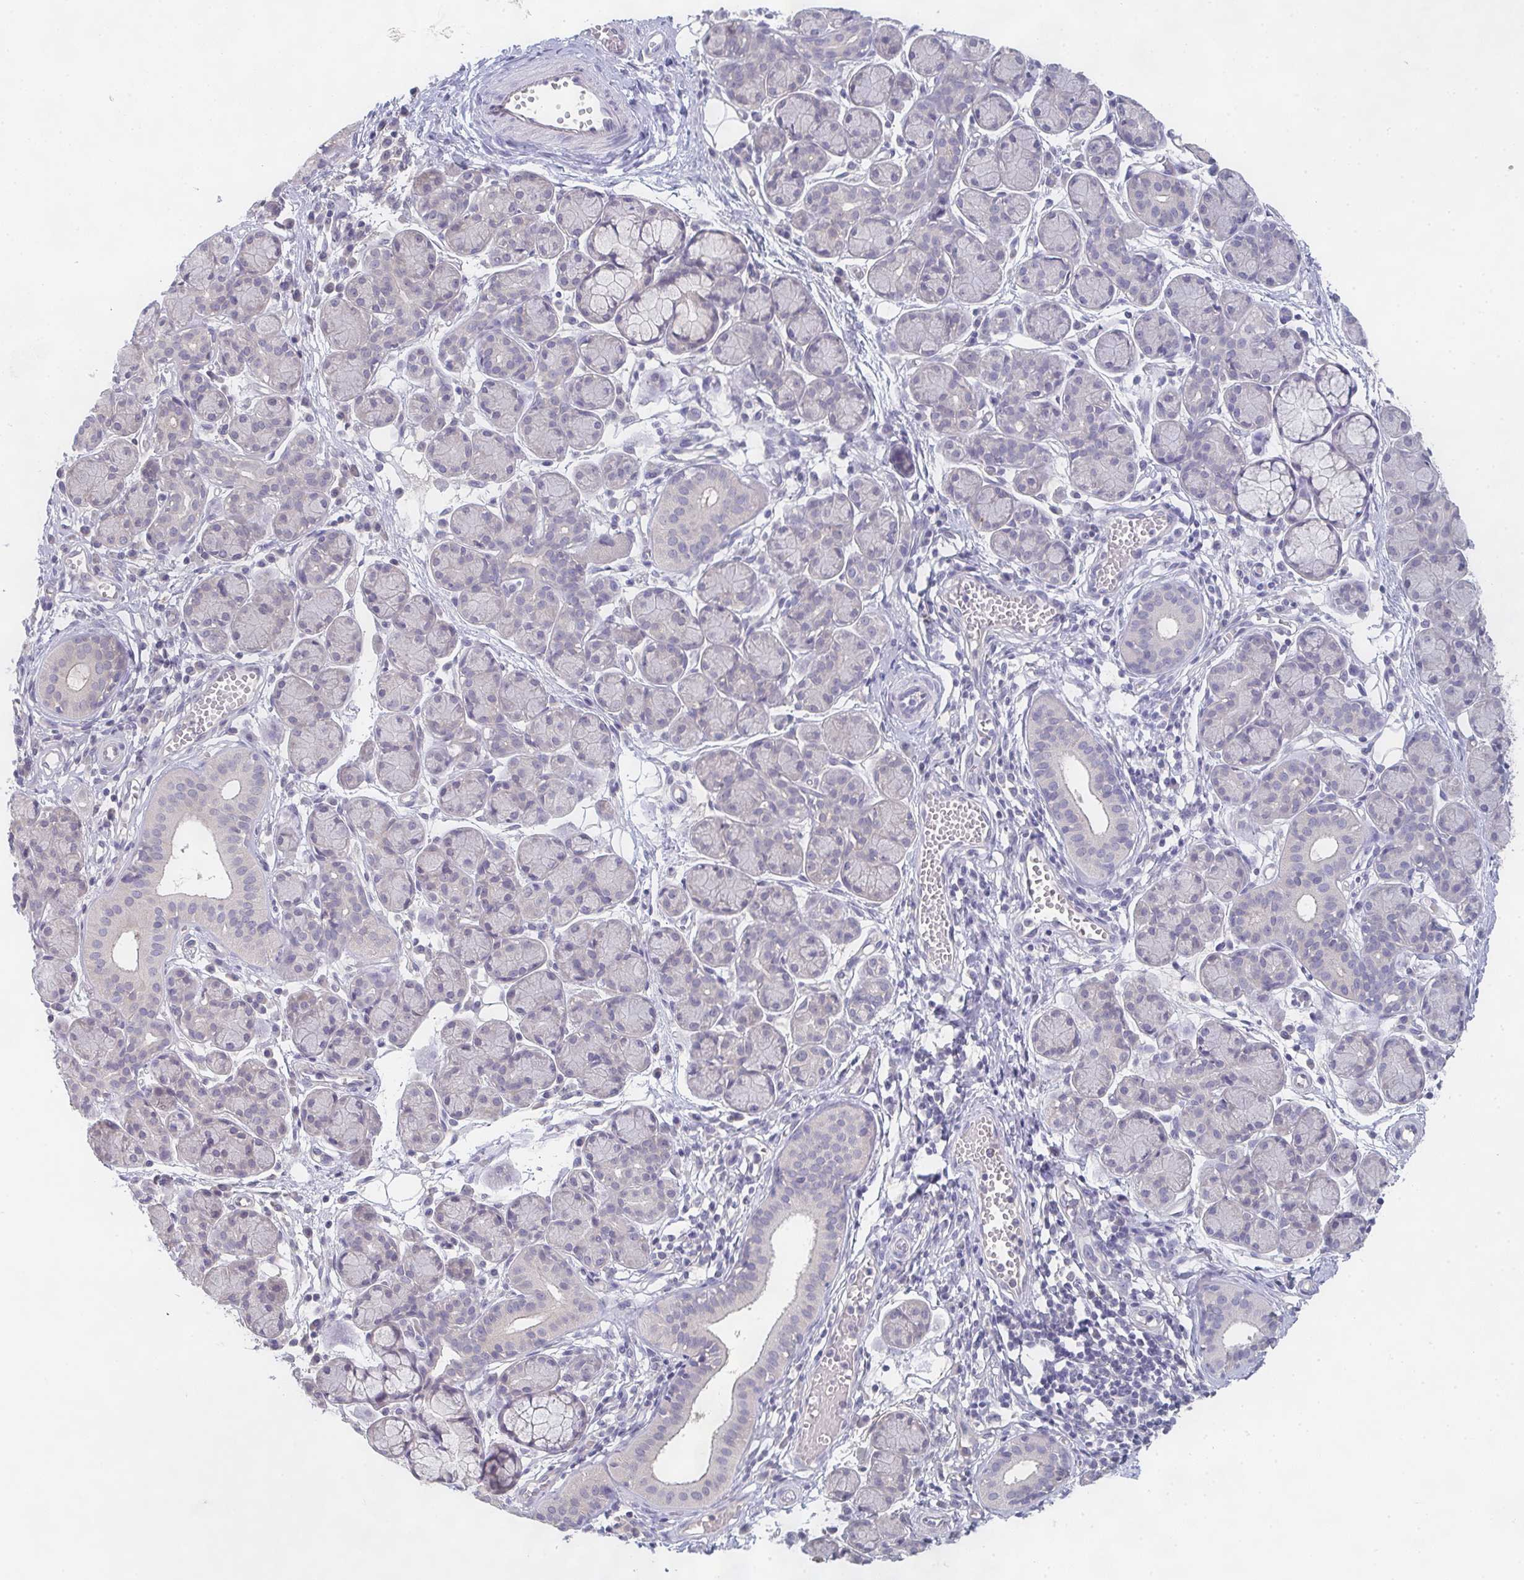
{"staining": {"intensity": "negative", "quantity": "none", "location": "none"}, "tissue": "salivary gland", "cell_type": "Glandular cells", "image_type": "normal", "snomed": [{"axis": "morphology", "description": "Normal tissue, NOS"}, {"axis": "morphology", "description": "Inflammation, NOS"}, {"axis": "topography", "description": "Lymph node"}, {"axis": "topography", "description": "Salivary gland"}], "caption": "Immunohistochemistry photomicrograph of benign salivary gland: human salivary gland stained with DAB reveals no significant protein positivity in glandular cells.", "gene": "CHMP5", "patient": {"sex": "male", "age": 3}}